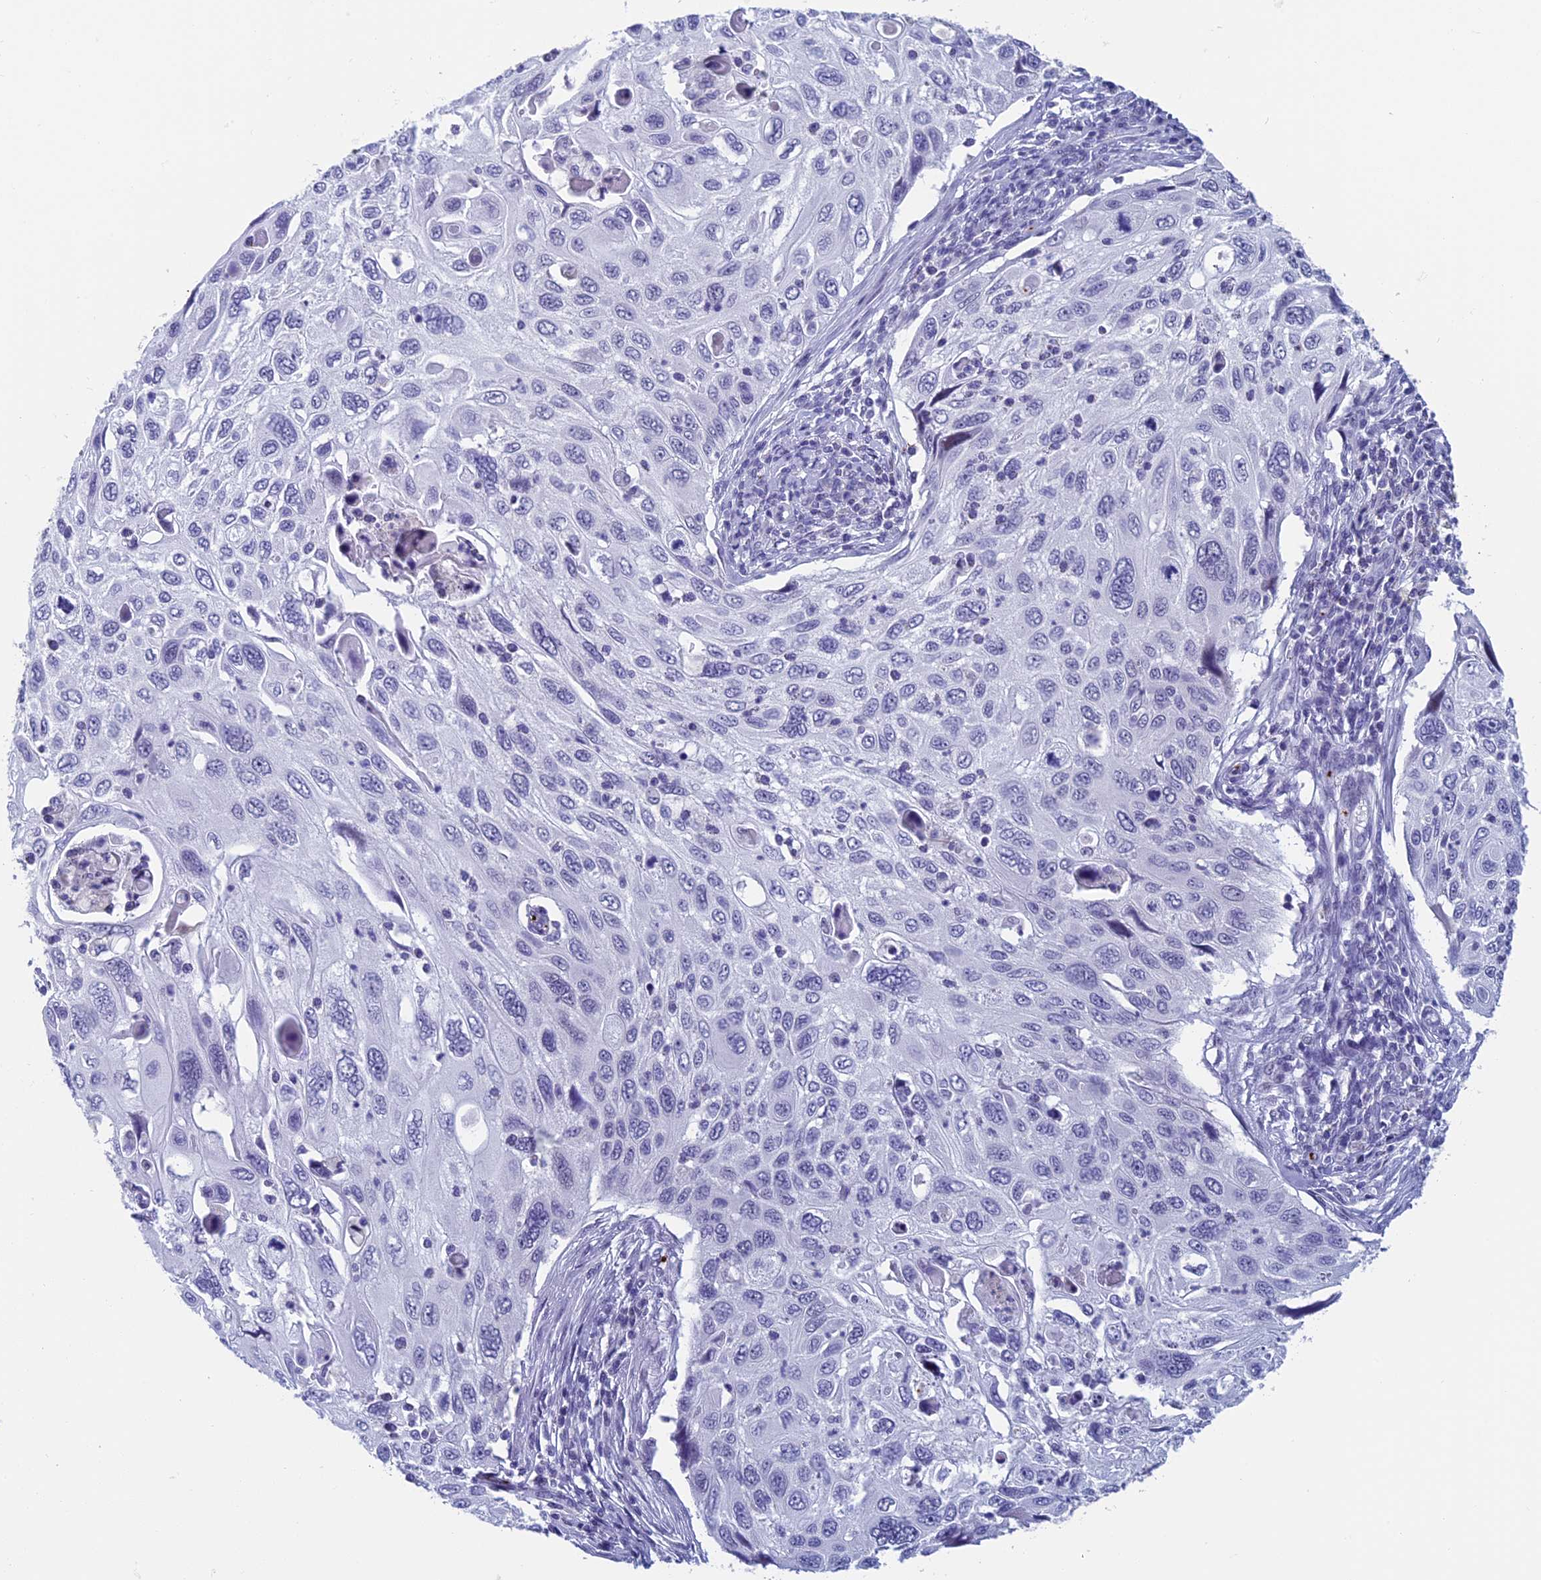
{"staining": {"intensity": "negative", "quantity": "none", "location": "none"}, "tissue": "cervical cancer", "cell_type": "Tumor cells", "image_type": "cancer", "snomed": [{"axis": "morphology", "description": "Squamous cell carcinoma, NOS"}, {"axis": "topography", "description": "Cervix"}], "caption": "This is an IHC image of human cervical cancer. There is no expression in tumor cells.", "gene": "AIFM2", "patient": {"sex": "female", "age": 70}}